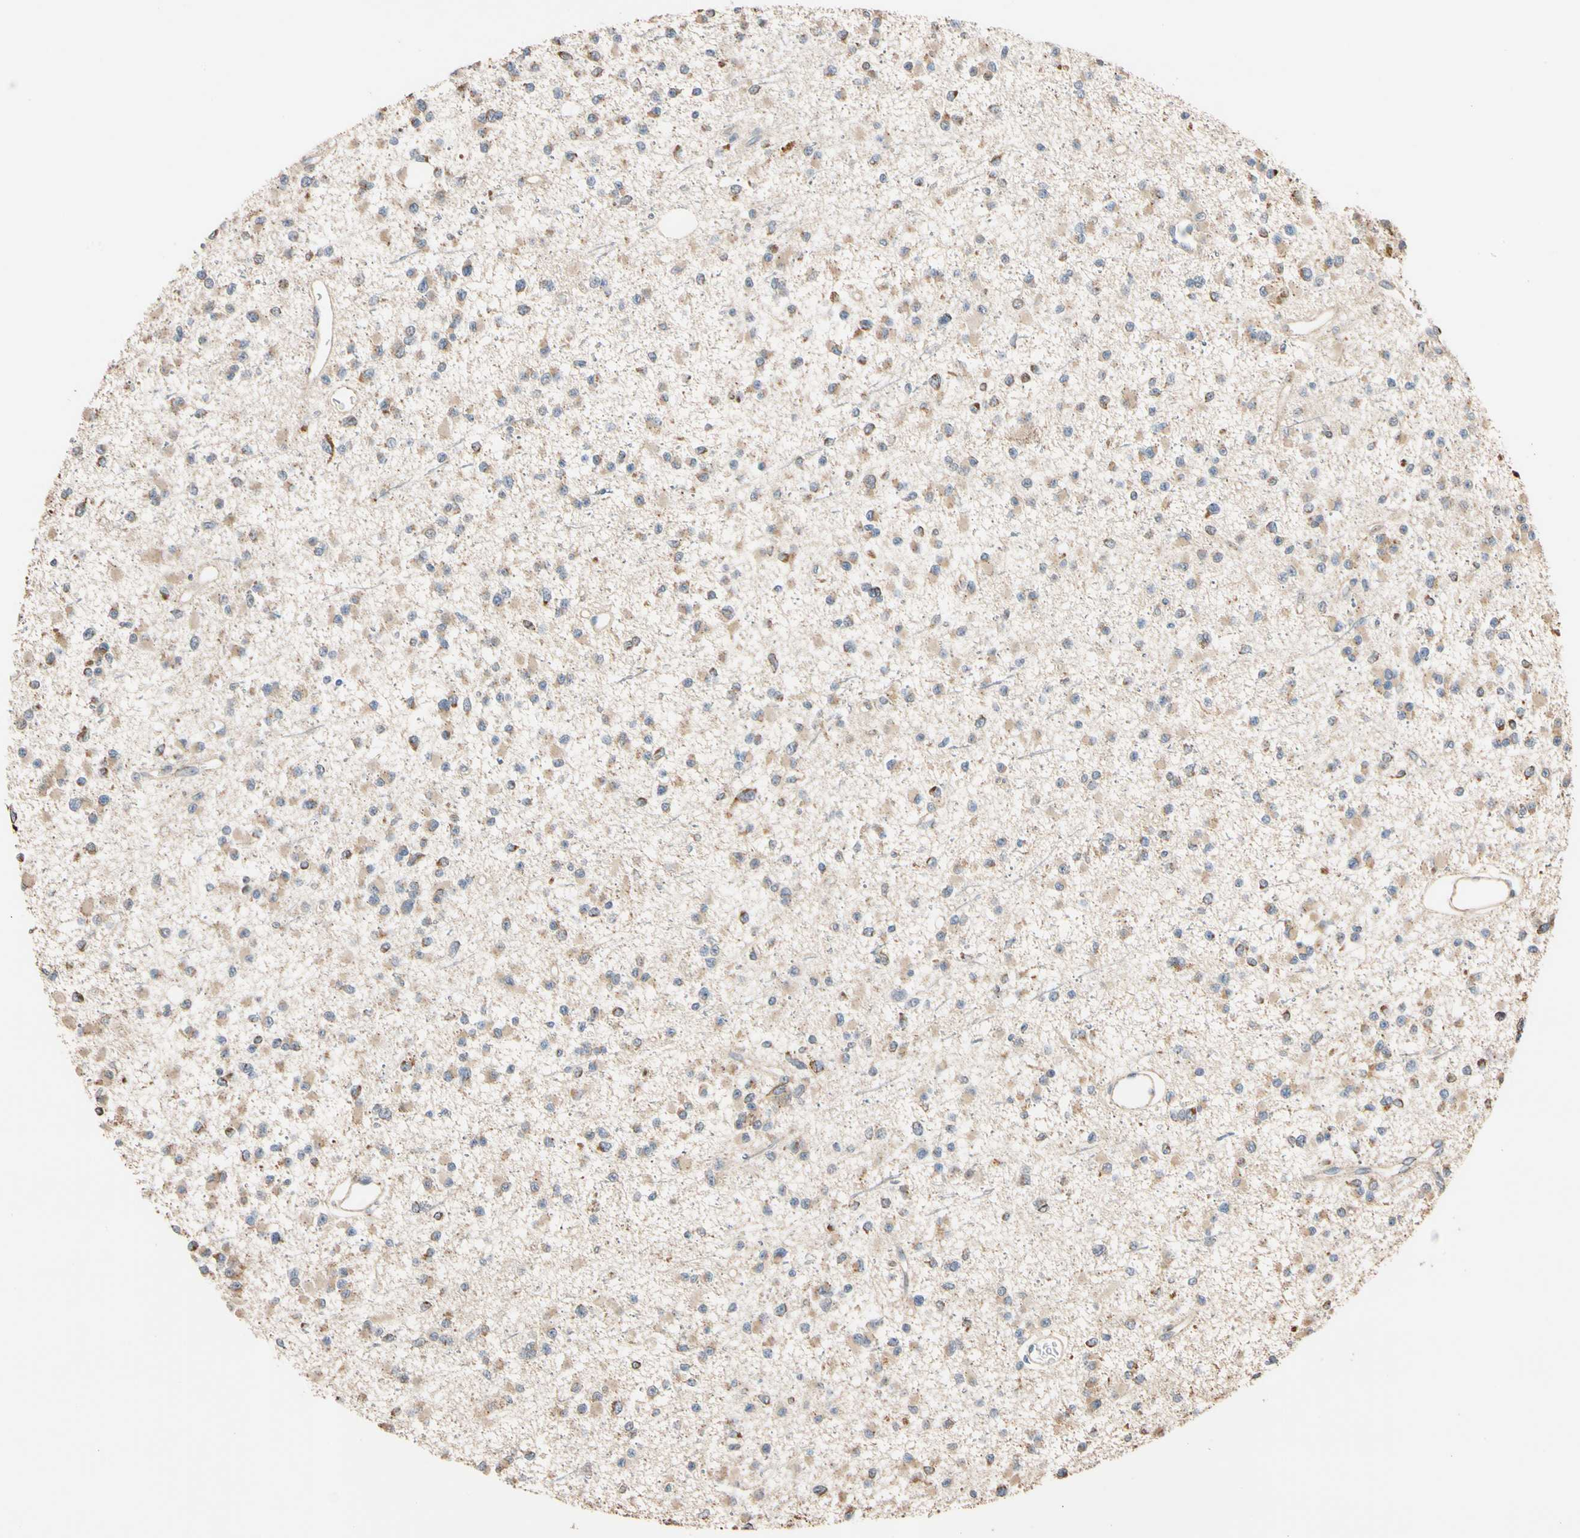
{"staining": {"intensity": "weak", "quantity": "25%-75%", "location": "cytoplasmic/membranous"}, "tissue": "glioma", "cell_type": "Tumor cells", "image_type": "cancer", "snomed": [{"axis": "morphology", "description": "Glioma, malignant, Low grade"}, {"axis": "topography", "description": "Brain"}], "caption": "The micrograph exhibits staining of low-grade glioma (malignant), revealing weak cytoplasmic/membranous protein positivity (brown color) within tumor cells.", "gene": "IP6K2", "patient": {"sex": "female", "age": 22}}